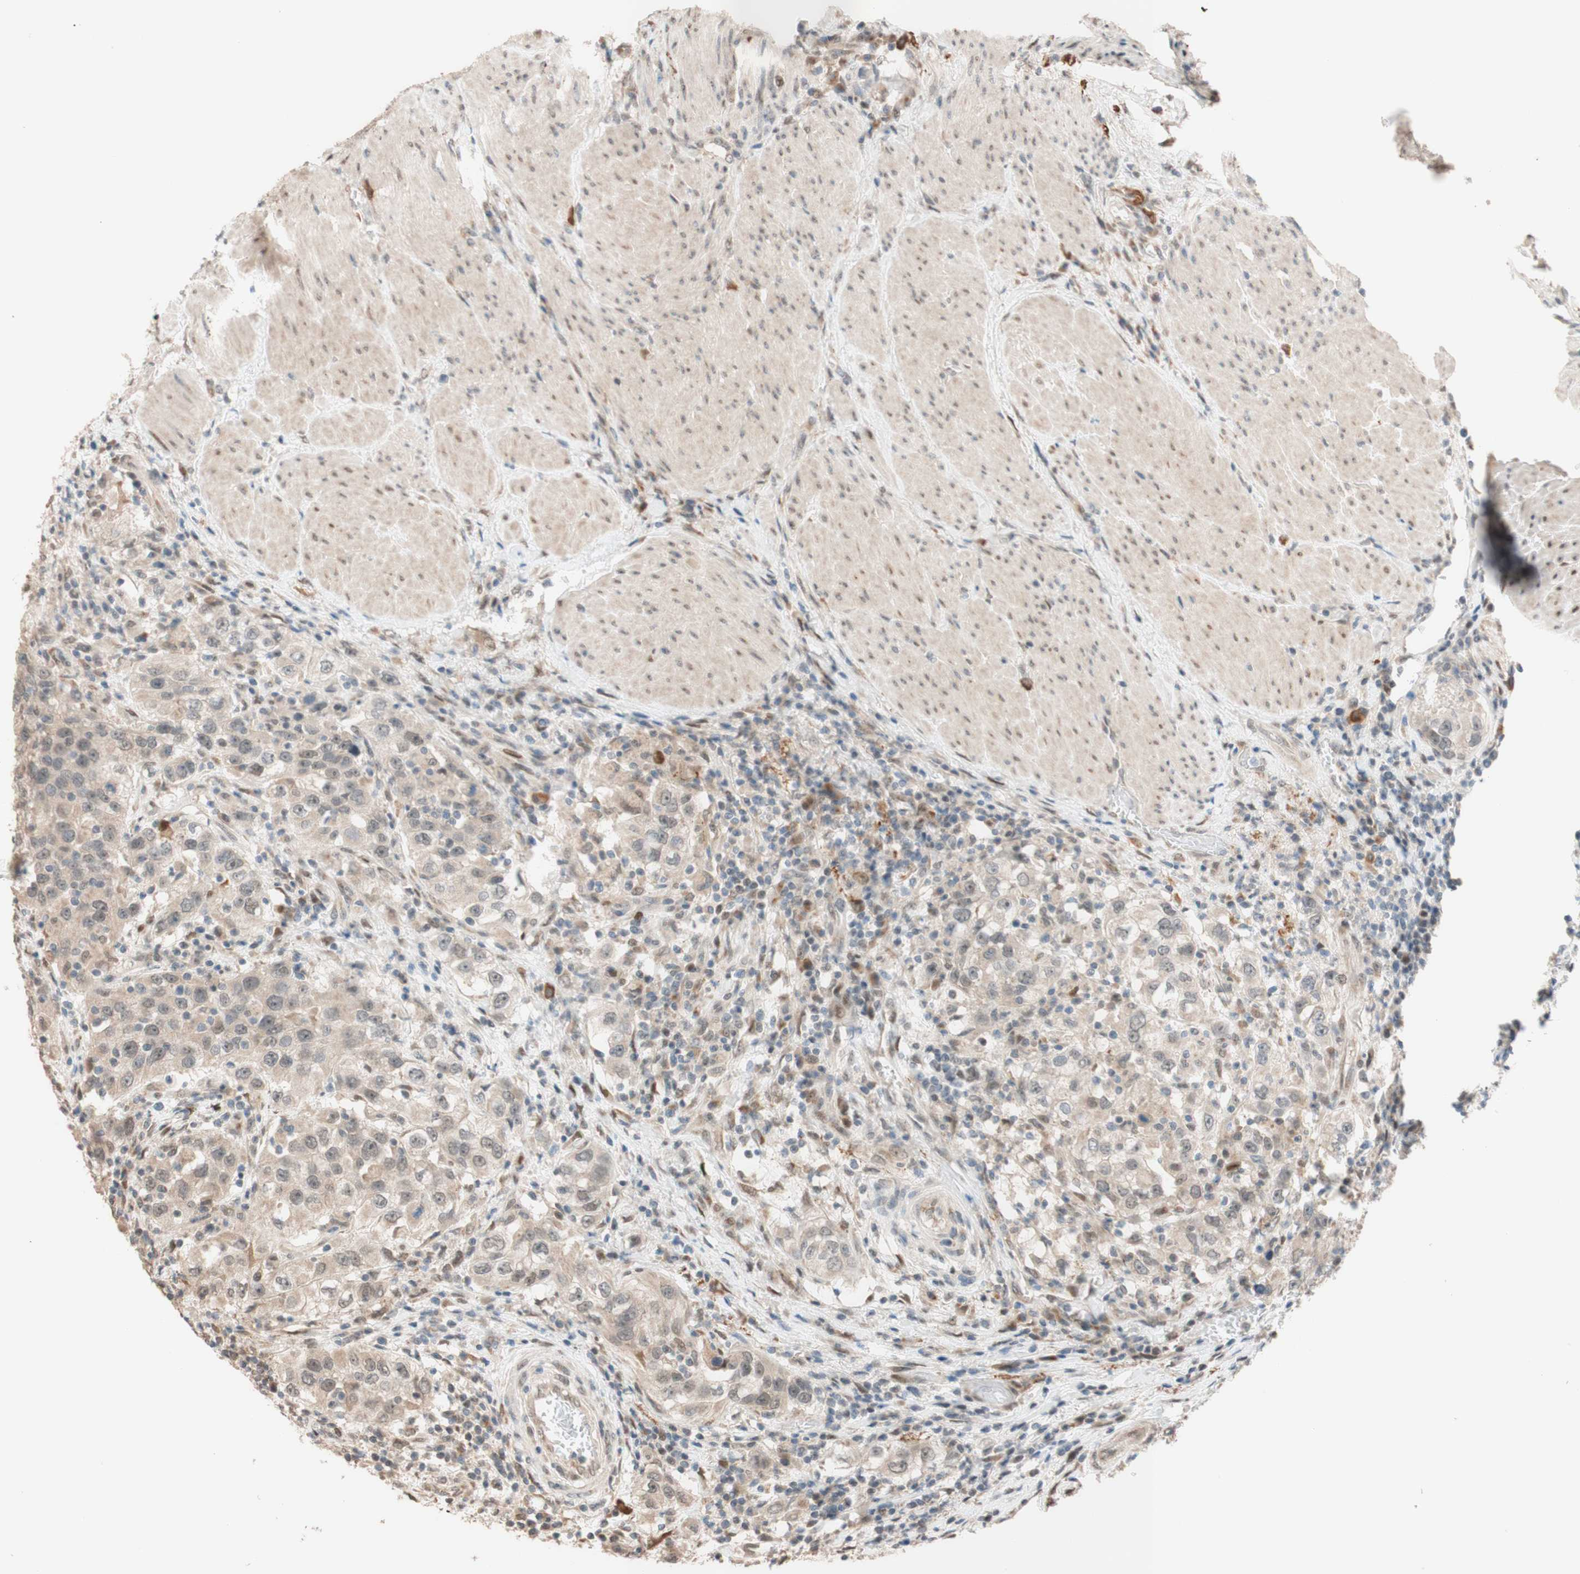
{"staining": {"intensity": "negative", "quantity": "none", "location": "none"}, "tissue": "urothelial cancer", "cell_type": "Tumor cells", "image_type": "cancer", "snomed": [{"axis": "morphology", "description": "Urothelial carcinoma, High grade"}, {"axis": "topography", "description": "Urinary bladder"}], "caption": "High power microscopy histopathology image of an IHC micrograph of urothelial carcinoma (high-grade), revealing no significant staining in tumor cells. (Immunohistochemistry, brightfield microscopy, high magnification).", "gene": "CCNC", "patient": {"sex": "female", "age": 80}}